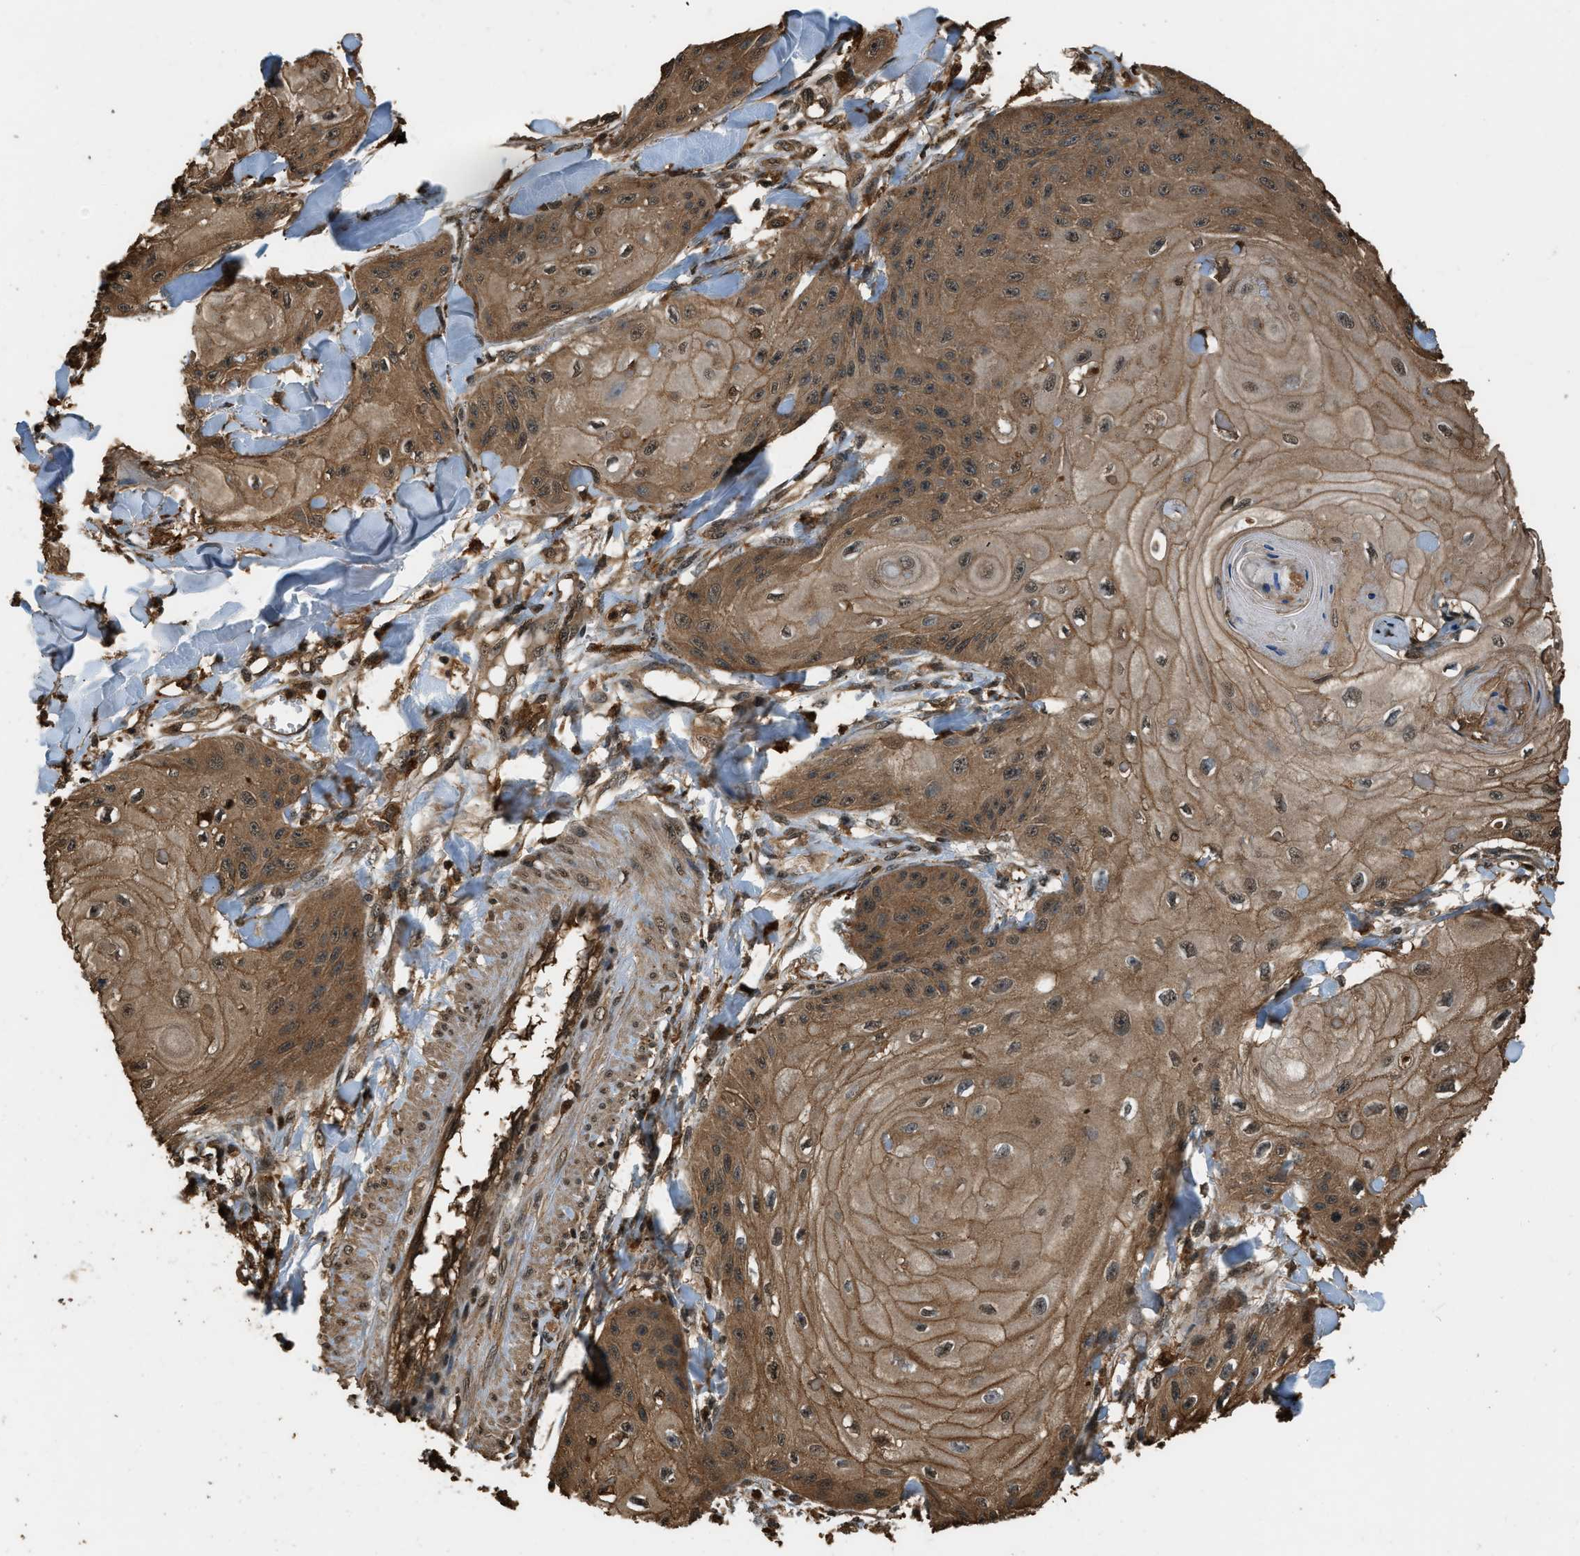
{"staining": {"intensity": "moderate", "quantity": ">75%", "location": "cytoplasmic/membranous"}, "tissue": "skin cancer", "cell_type": "Tumor cells", "image_type": "cancer", "snomed": [{"axis": "morphology", "description": "Squamous cell carcinoma, NOS"}, {"axis": "topography", "description": "Skin"}], "caption": "A high-resolution micrograph shows immunohistochemistry (IHC) staining of skin cancer, which demonstrates moderate cytoplasmic/membranous positivity in about >75% of tumor cells.", "gene": "RAP2A", "patient": {"sex": "male", "age": 74}}